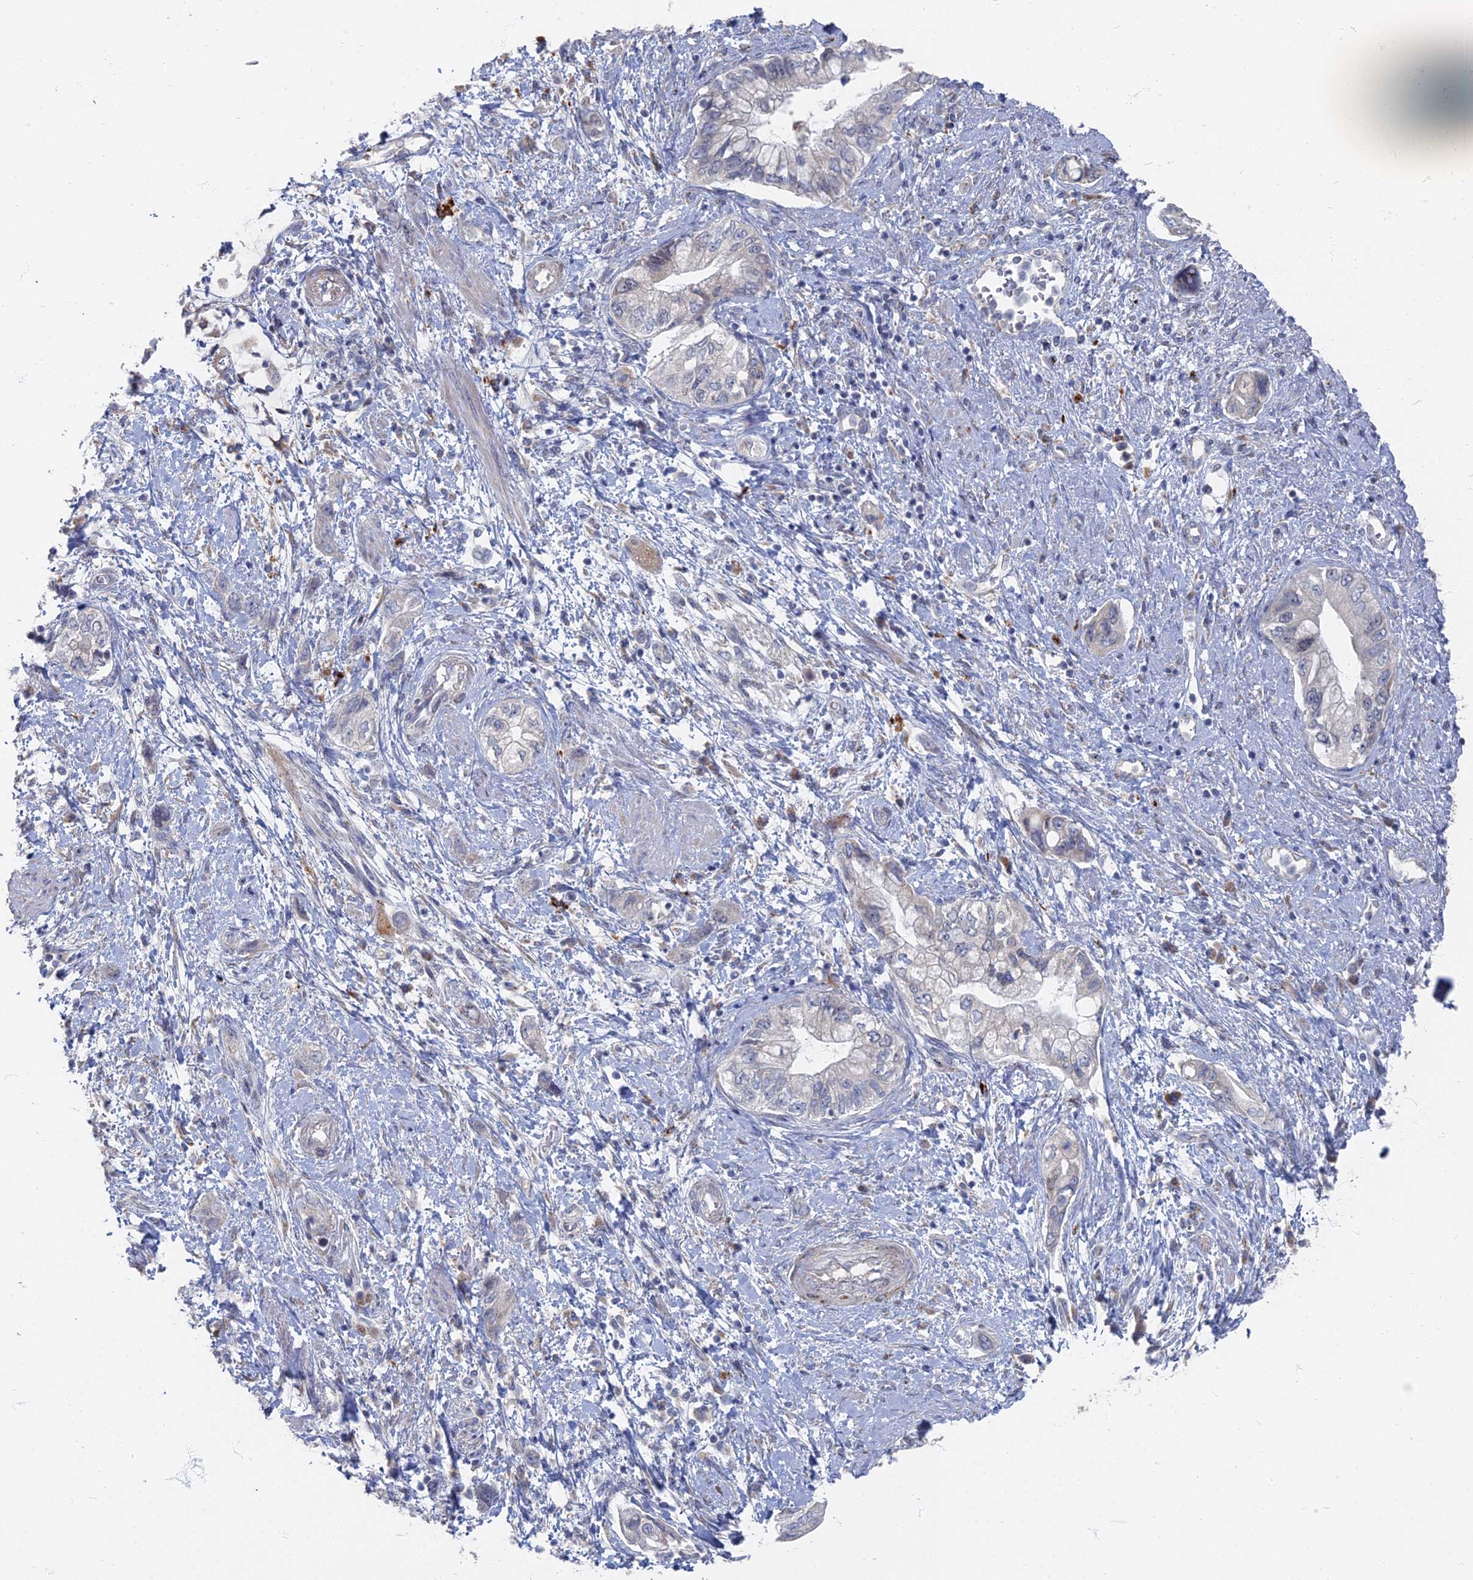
{"staining": {"intensity": "negative", "quantity": "none", "location": "none"}, "tissue": "pancreatic cancer", "cell_type": "Tumor cells", "image_type": "cancer", "snomed": [{"axis": "morphology", "description": "Adenocarcinoma, NOS"}, {"axis": "topography", "description": "Pancreas"}], "caption": "The photomicrograph demonstrates no significant expression in tumor cells of pancreatic cancer. Nuclei are stained in blue.", "gene": "TMEM128", "patient": {"sex": "female", "age": 73}}